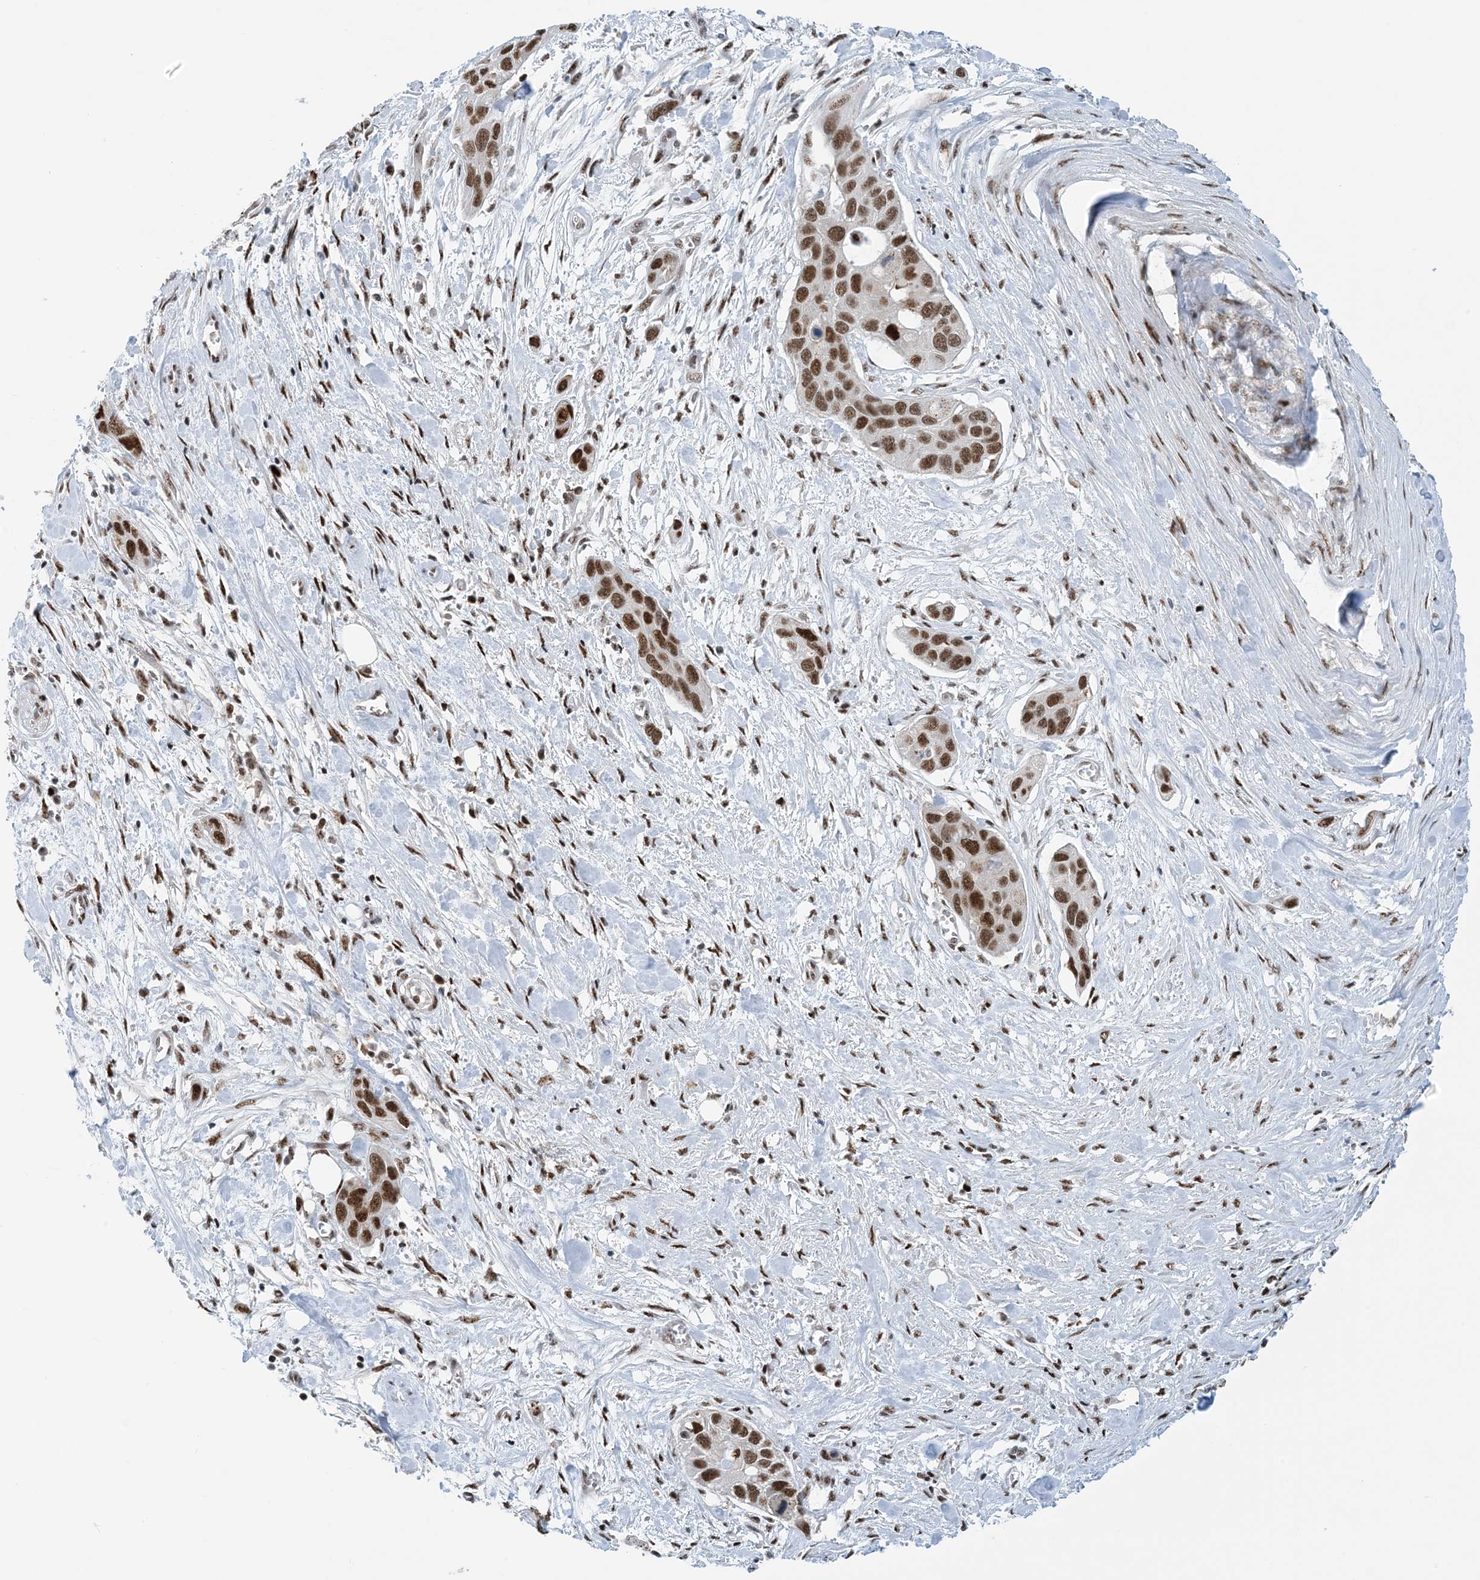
{"staining": {"intensity": "moderate", "quantity": ">75%", "location": "nuclear"}, "tissue": "pancreatic cancer", "cell_type": "Tumor cells", "image_type": "cancer", "snomed": [{"axis": "morphology", "description": "Adenocarcinoma, NOS"}, {"axis": "topography", "description": "Pancreas"}], "caption": "Immunohistochemical staining of human pancreatic cancer (adenocarcinoma) demonstrates medium levels of moderate nuclear expression in approximately >75% of tumor cells.", "gene": "HEMK1", "patient": {"sex": "female", "age": 60}}